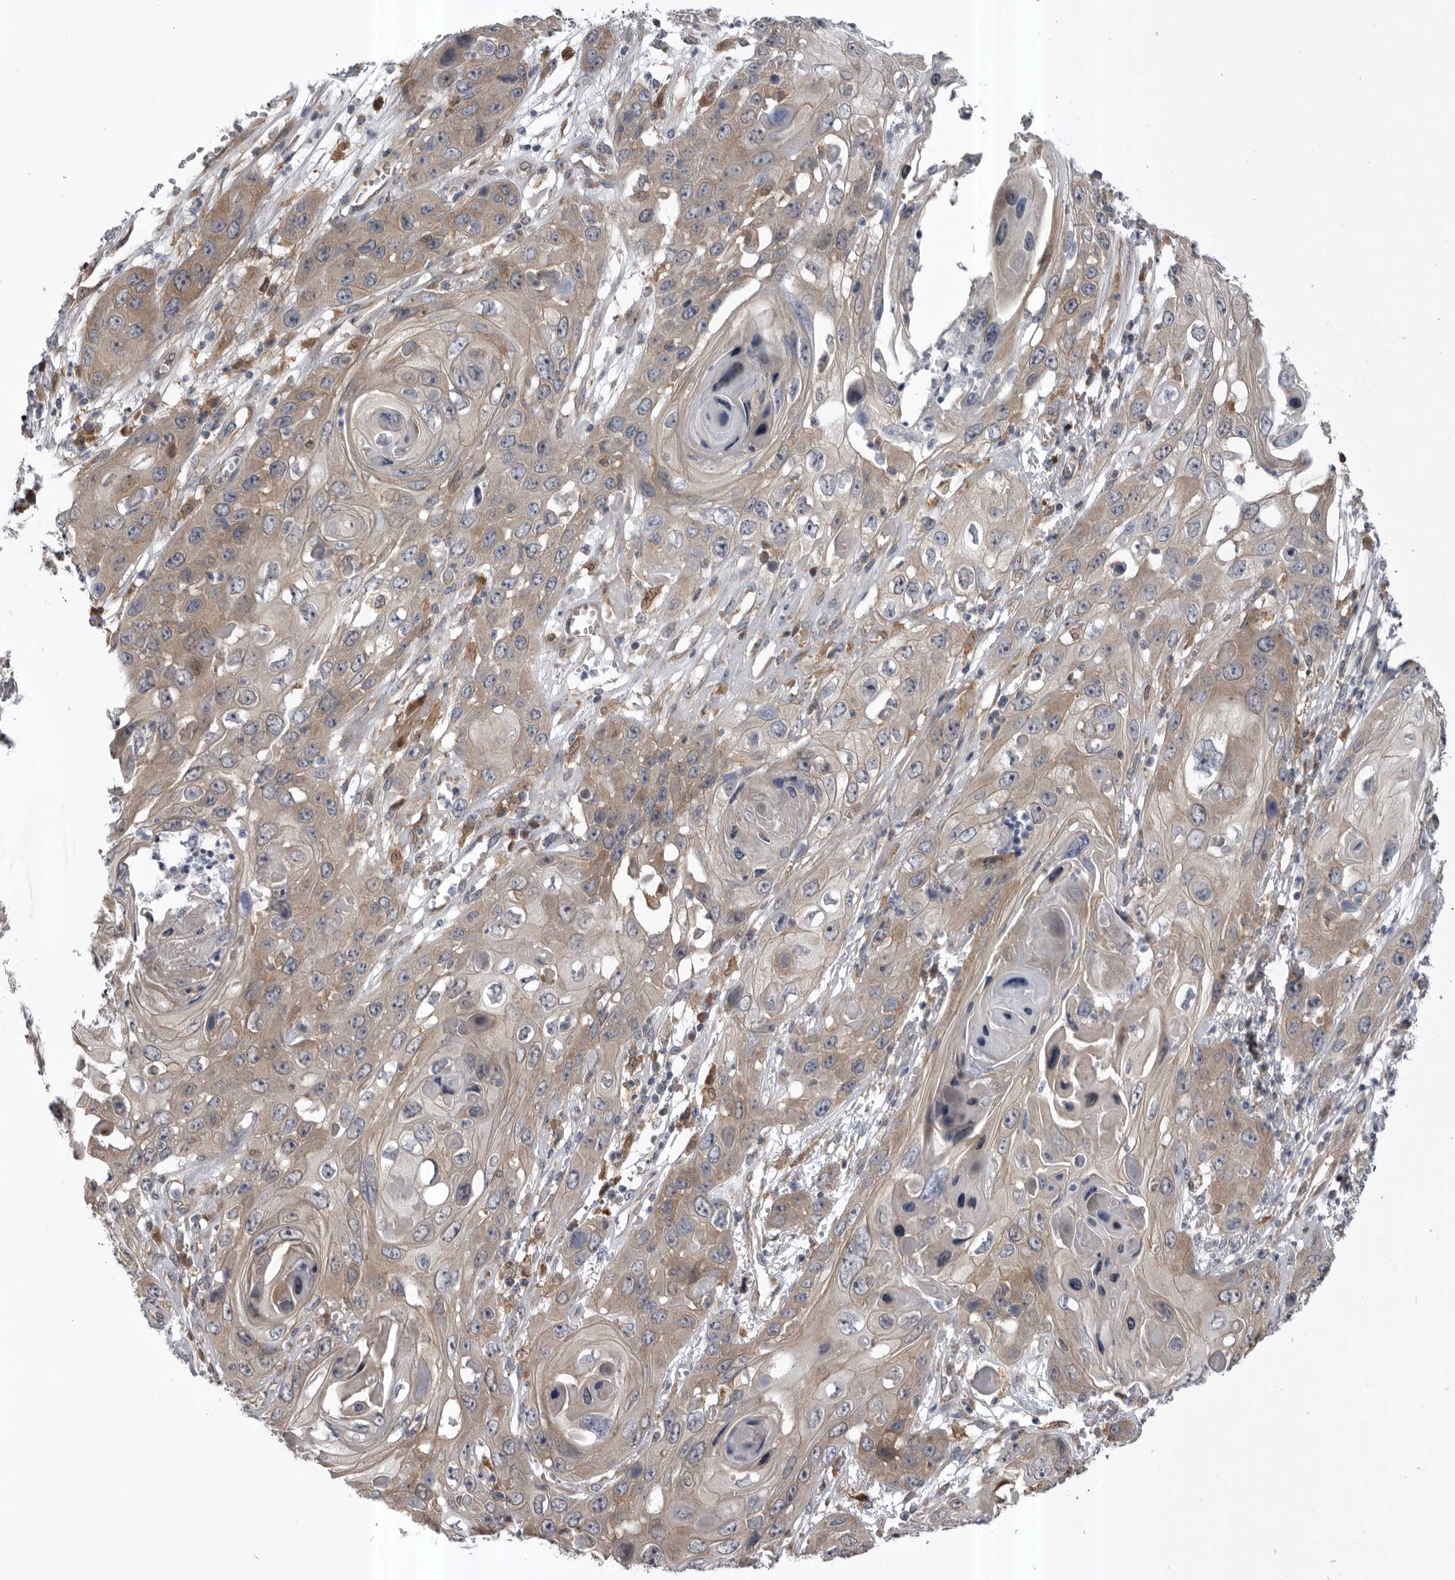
{"staining": {"intensity": "weak", "quantity": "25%-75%", "location": "cytoplasmic/membranous"}, "tissue": "skin cancer", "cell_type": "Tumor cells", "image_type": "cancer", "snomed": [{"axis": "morphology", "description": "Squamous cell carcinoma, NOS"}, {"axis": "topography", "description": "Skin"}], "caption": "Human skin squamous cell carcinoma stained for a protein (brown) exhibits weak cytoplasmic/membranous positive staining in approximately 25%-75% of tumor cells.", "gene": "RAB3GAP2", "patient": {"sex": "male", "age": 55}}